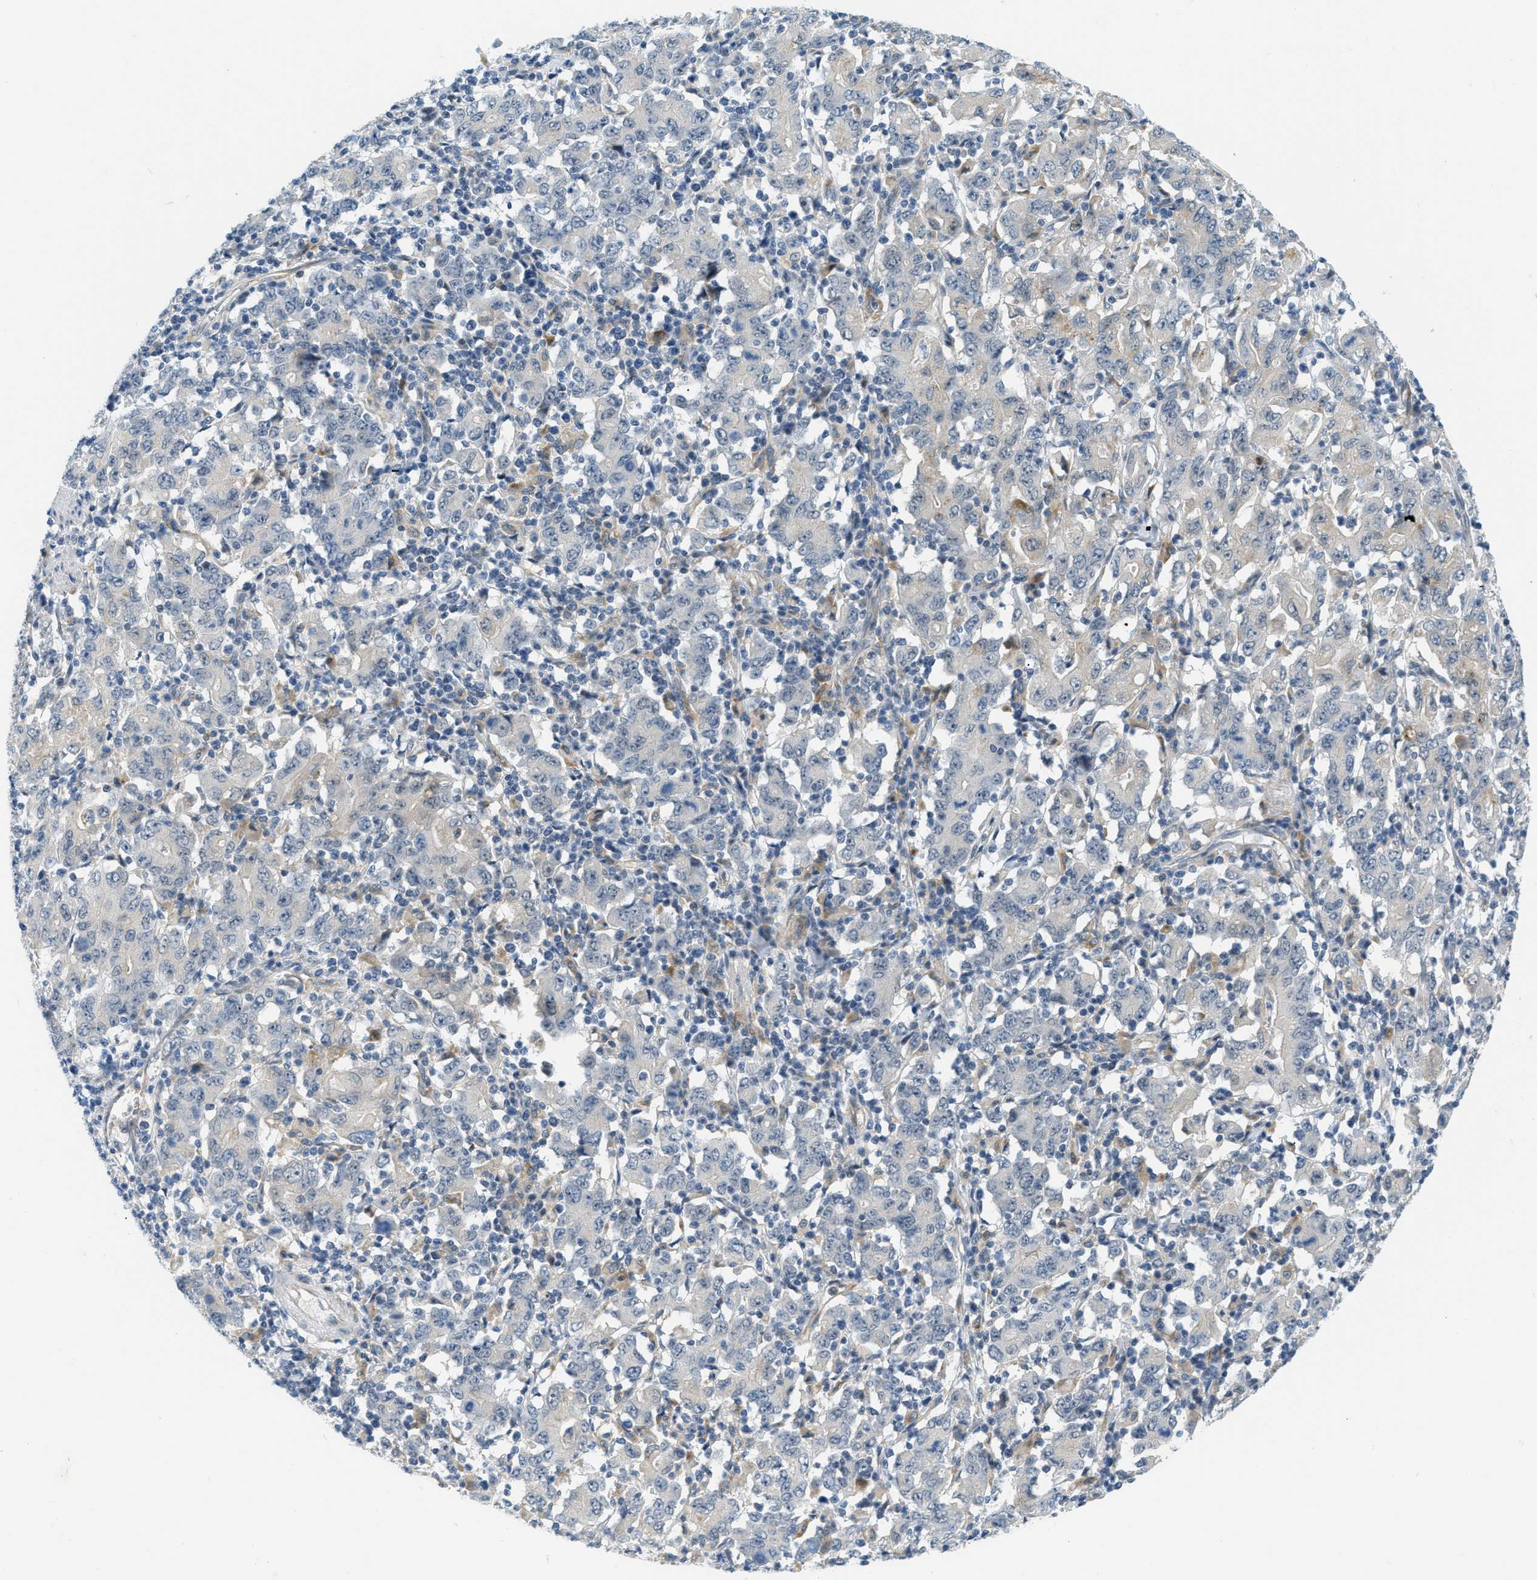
{"staining": {"intensity": "negative", "quantity": "none", "location": "none"}, "tissue": "stomach cancer", "cell_type": "Tumor cells", "image_type": "cancer", "snomed": [{"axis": "morphology", "description": "Adenocarcinoma, NOS"}, {"axis": "topography", "description": "Stomach, upper"}], "caption": "Stomach adenocarcinoma was stained to show a protein in brown. There is no significant staining in tumor cells.", "gene": "ZNF408", "patient": {"sex": "male", "age": 69}}